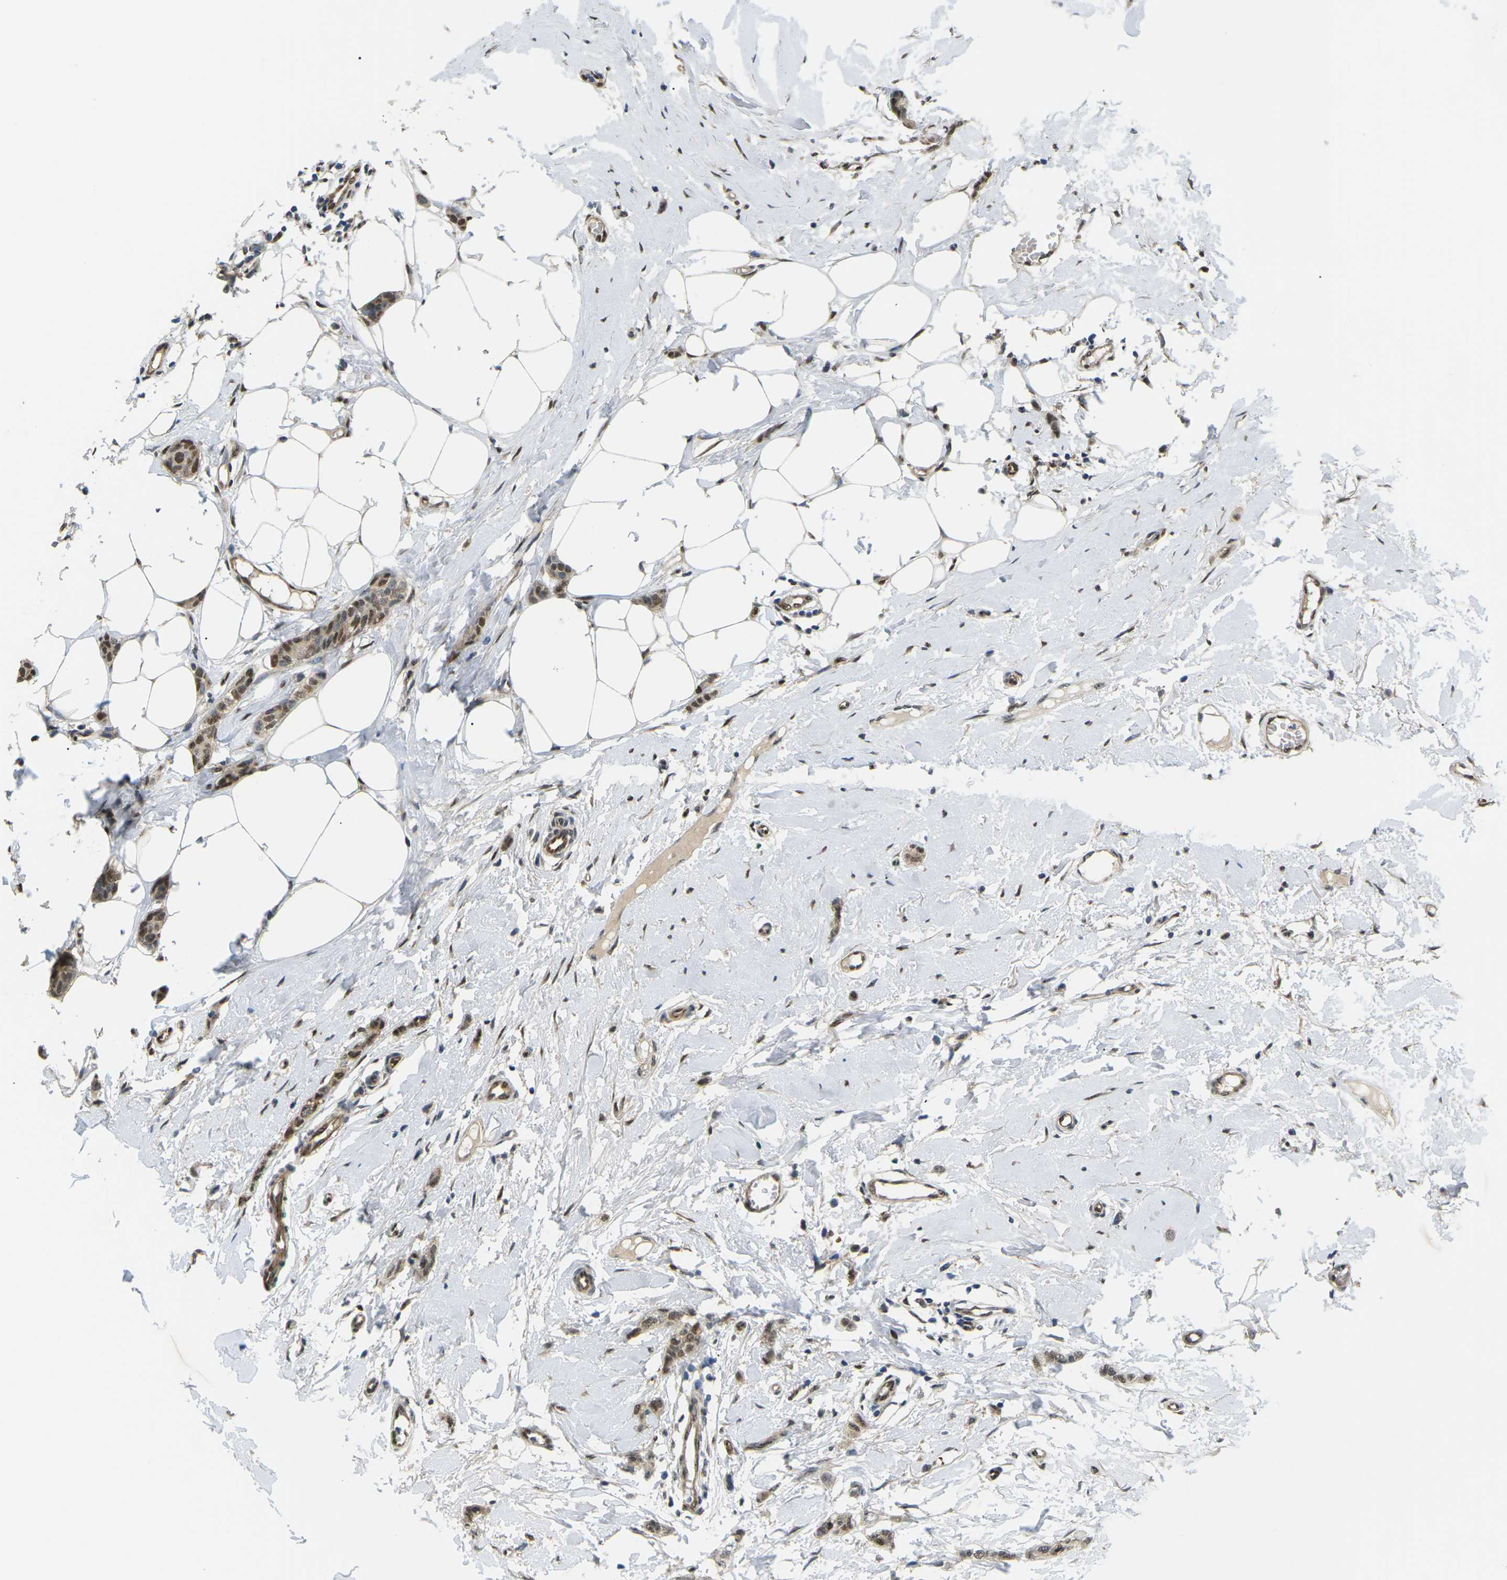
{"staining": {"intensity": "moderate", "quantity": ">75%", "location": "cytoplasmic/membranous,nuclear"}, "tissue": "breast cancer", "cell_type": "Tumor cells", "image_type": "cancer", "snomed": [{"axis": "morphology", "description": "Lobular carcinoma"}, {"axis": "topography", "description": "Skin"}, {"axis": "topography", "description": "Breast"}], "caption": "A high-resolution micrograph shows IHC staining of breast cancer, which demonstrates moderate cytoplasmic/membranous and nuclear staining in approximately >75% of tumor cells.", "gene": "ERBB4", "patient": {"sex": "female", "age": 46}}